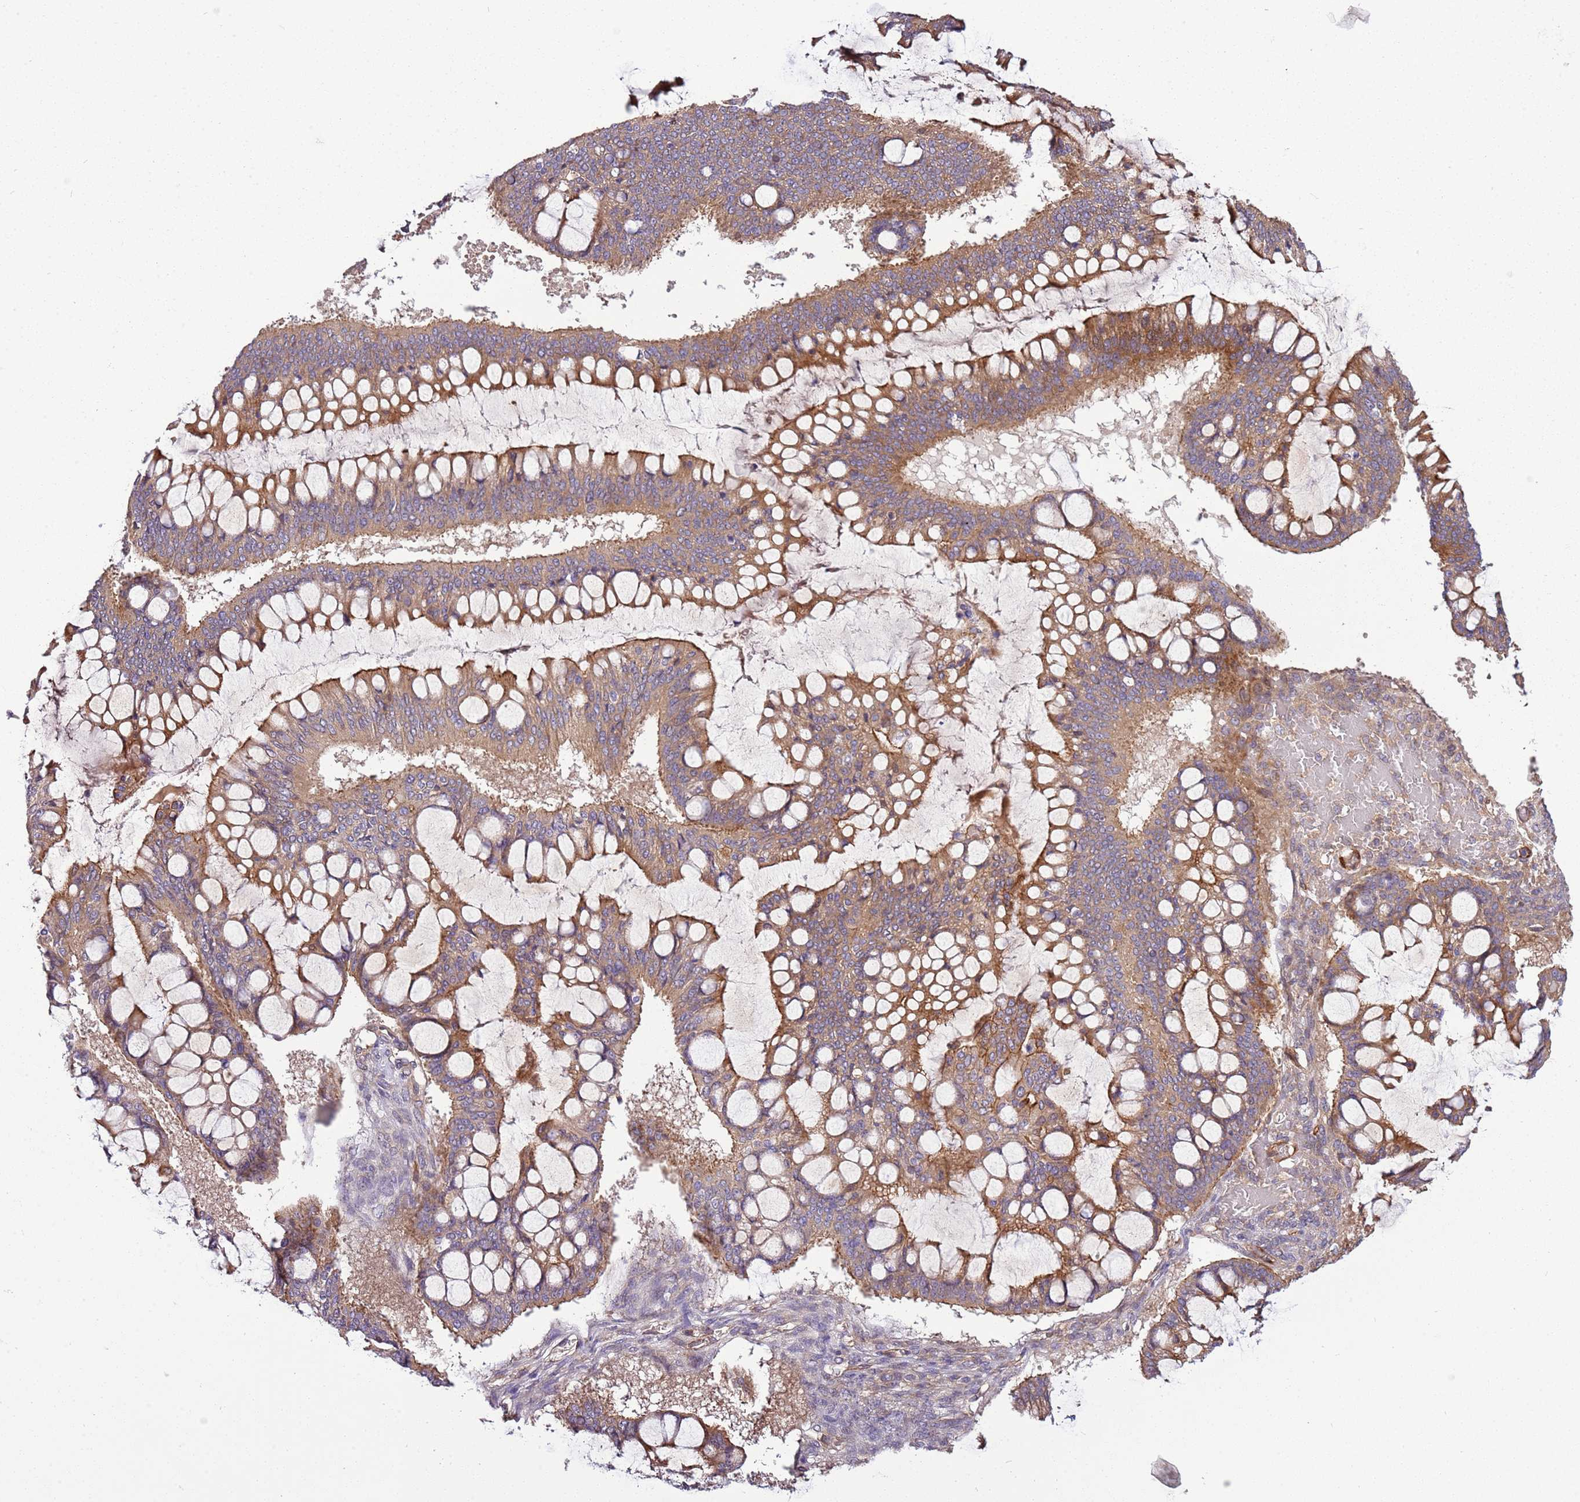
{"staining": {"intensity": "strong", "quantity": ">75%", "location": "cytoplasmic/membranous"}, "tissue": "ovarian cancer", "cell_type": "Tumor cells", "image_type": "cancer", "snomed": [{"axis": "morphology", "description": "Cystadenocarcinoma, mucinous, NOS"}, {"axis": "topography", "description": "Ovary"}], "caption": "This micrograph reveals ovarian cancer stained with immunohistochemistry to label a protein in brown. The cytoplasmic/membranous of tumor cells show strong positivity for the protein. Nuclei are counter-stained blue.", "gene": "GNL1", "patient": {"sex": "female", "age": 73}}